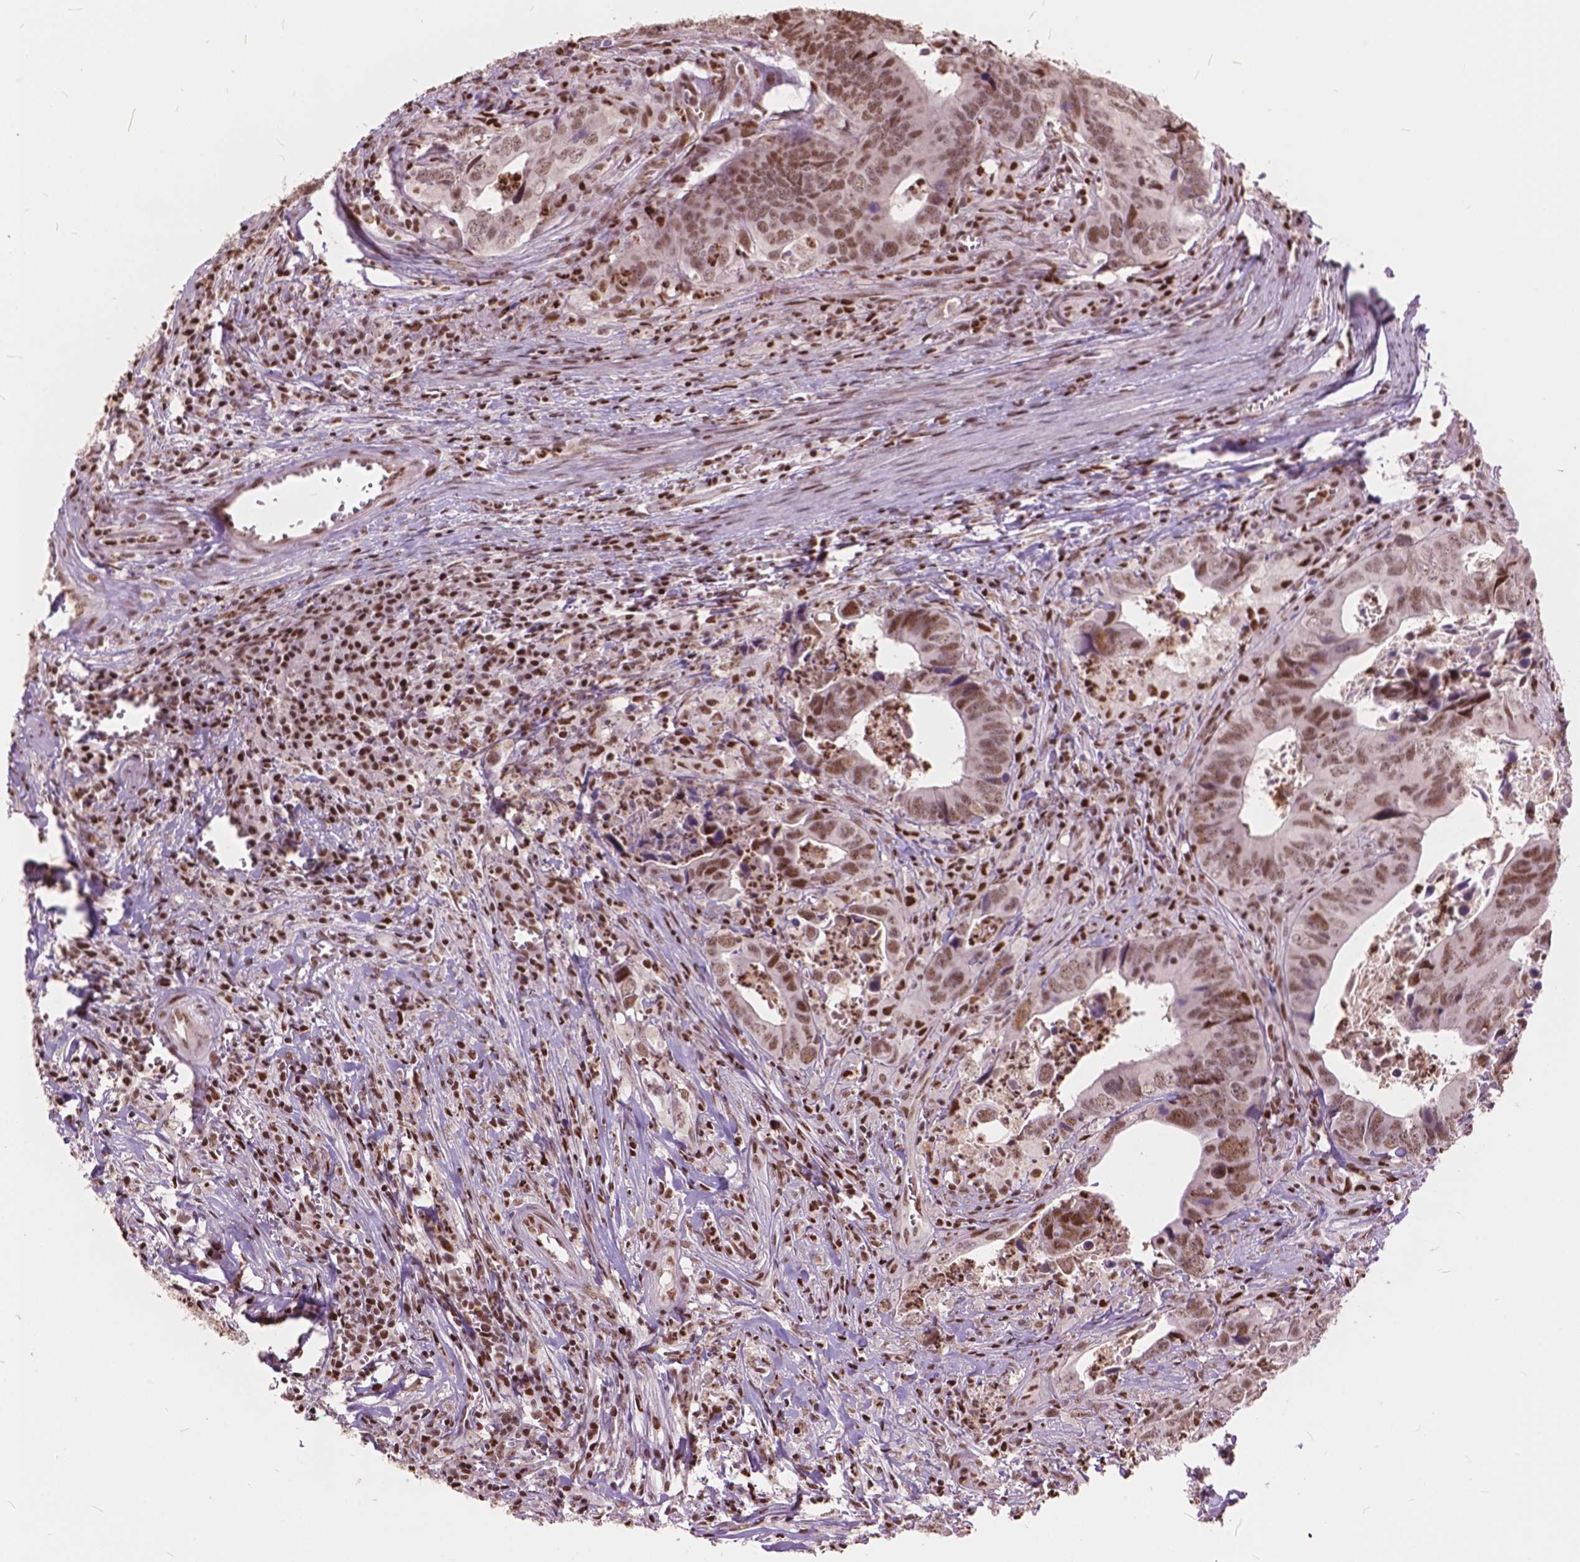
{"staining": {"intensity": "moderate", "quantity": ">75%", "location": "nuclear"}, "tissue": "colorectal cancer", "cell_type": "Tumor cells", "image_type": "cancer", "snomed": [{"axis": "morphology", "description": "Adenocarcinoma, NOS"}, {"axis": "topography", "description": "Colon"}], "caption": "The image exhibits a brown stain indicating the presence of a protein in the nuclear of tumor cells in colorectal adenocarcinoma. (Brightfield microscopy of DAB IHC at high magnification).", "gene": "ANP32B", "patient": {"sex": "female", "age": 82}}